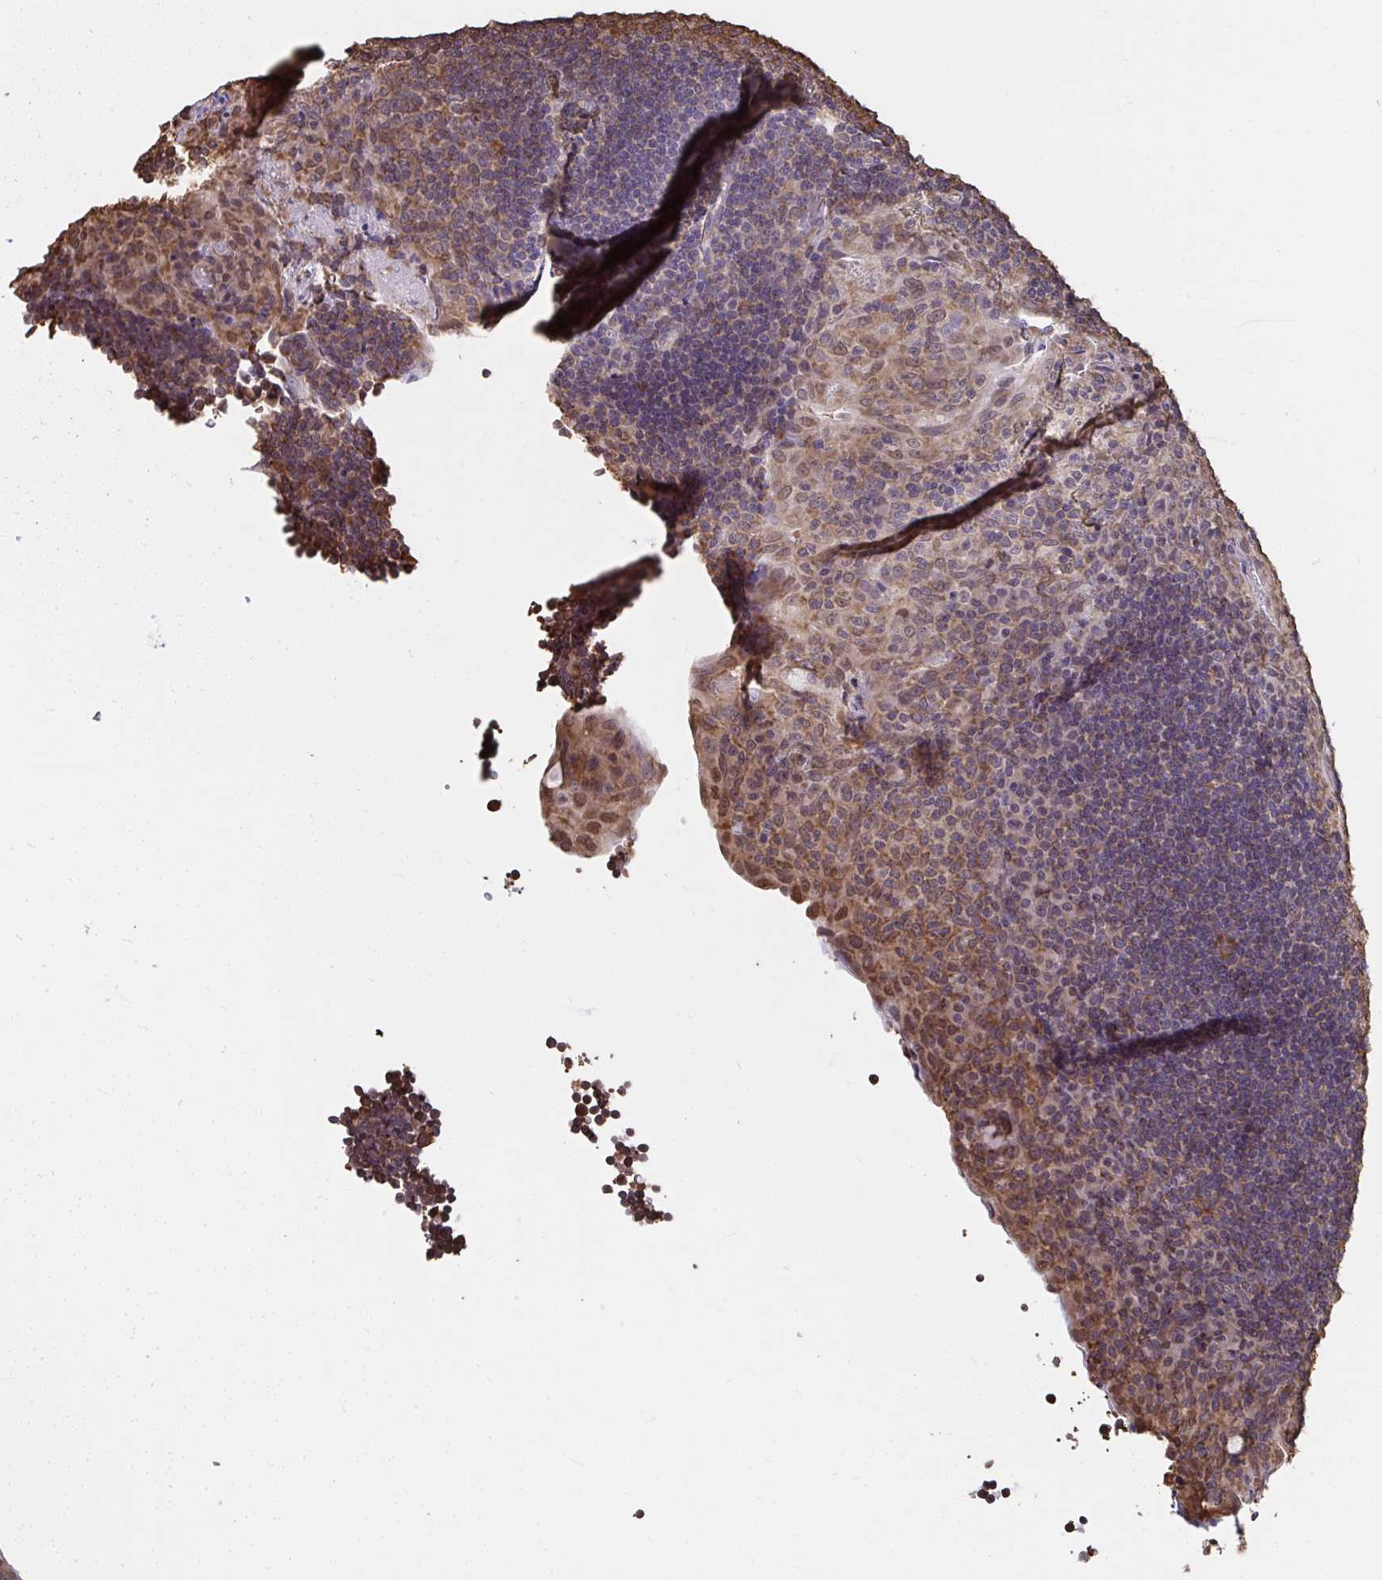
{"staining": {"intensity": "moderate", "quantity": ">75%", "location": "cytoplasmic/membranous"}, "tissue": "tonsil", "cell_type": "Germinal center cells", "image_type": "normal", "snomed": [{"axis": "morphology", "description": "Normal tissue, NOS"}, {"axis": "topography", "description": "Tonsil"}], "caption": "IHC image of benign tonsil: human tonsil stained using immunohistochemistry reveals medium levels of moderate protein expression localized specifically in the cytoplasmic/membranous of germinal center cells, appearing as a cytoplasmic/membranous brown color.", "gene": "SYNCRIP", "patient": {"sex": "male", "age": 17}}